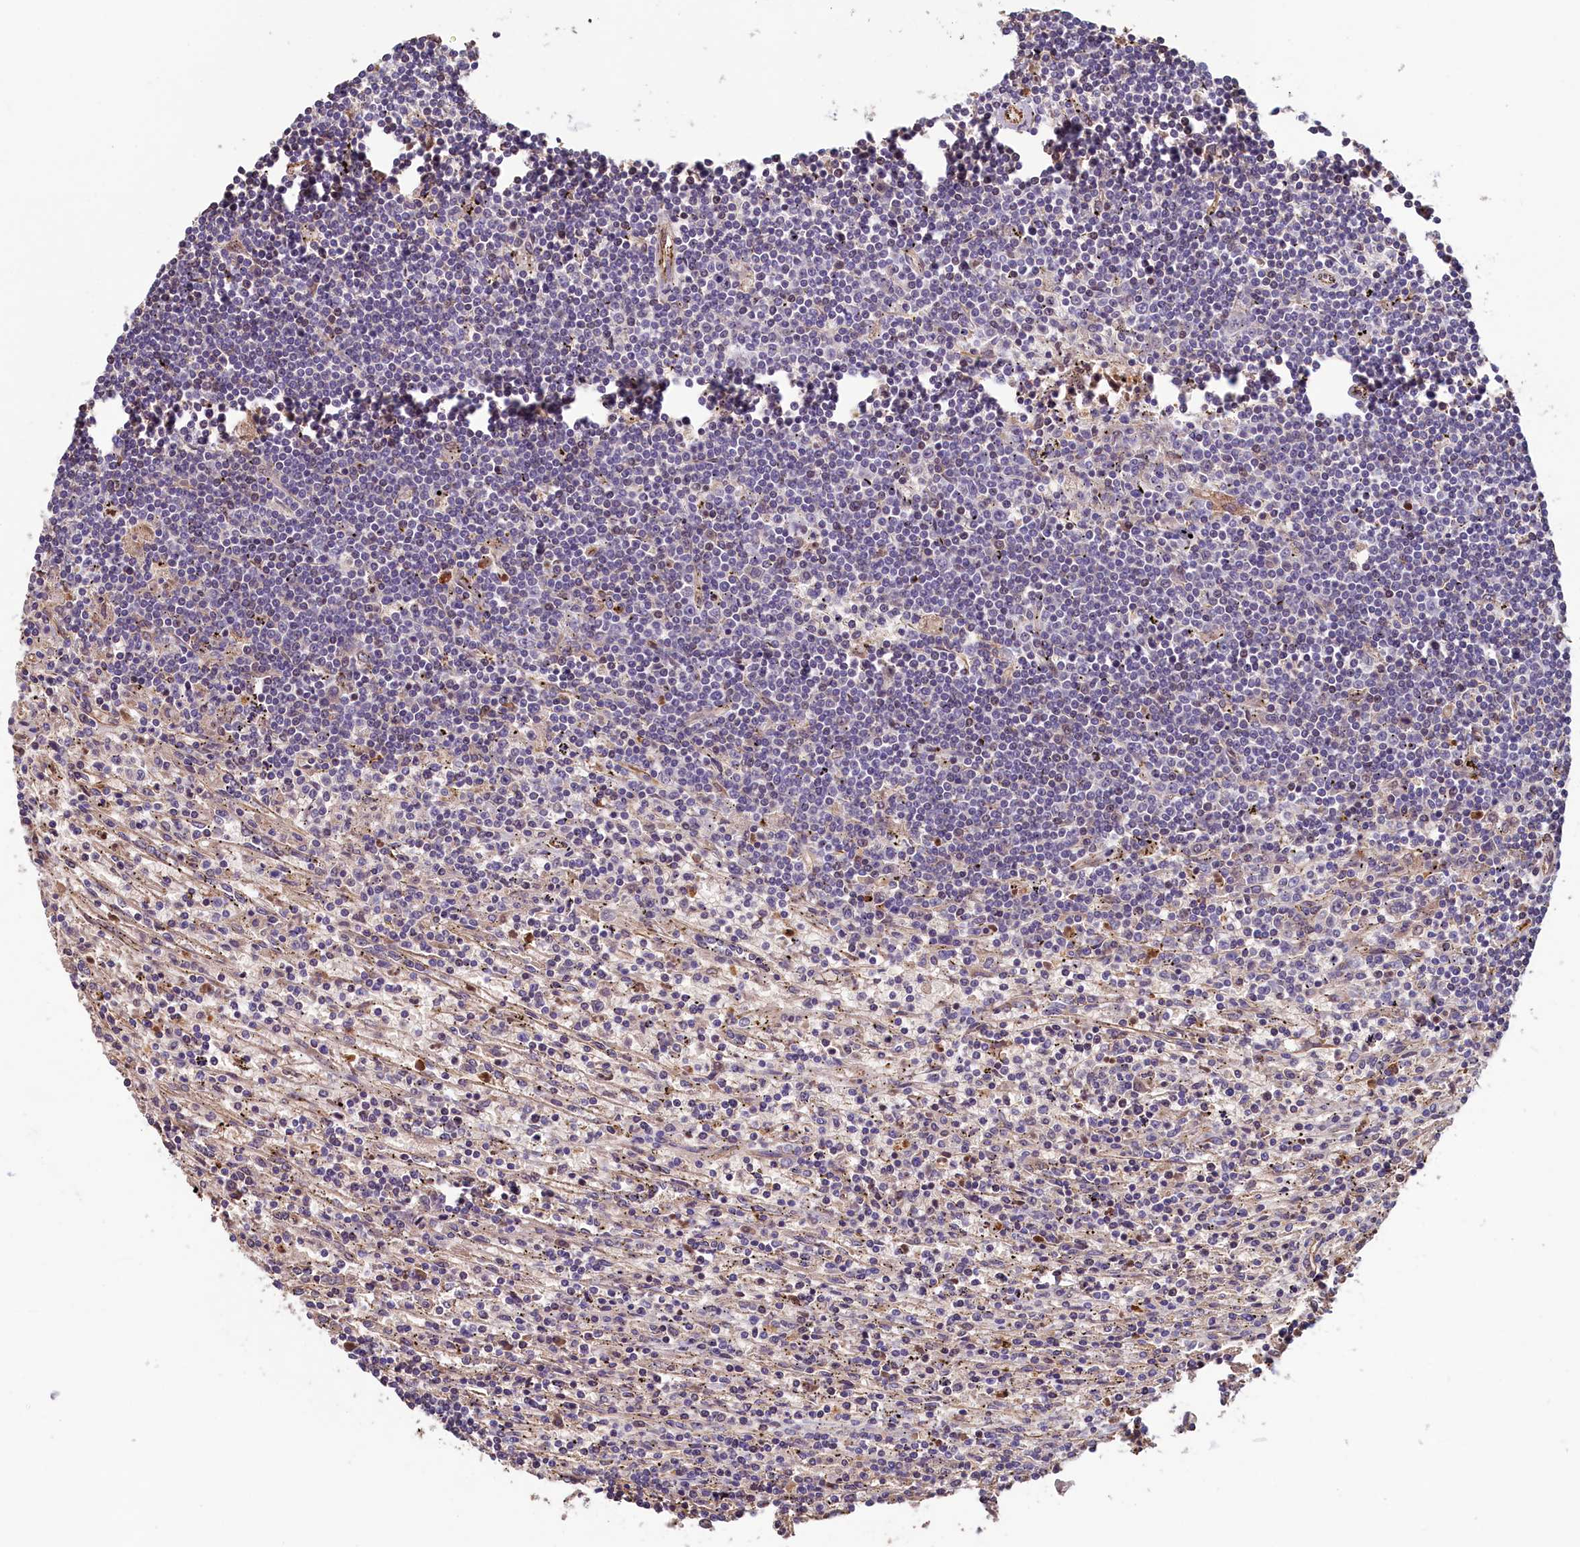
{"staining": {"intensity": "negative", "quantity": "none", "location": "none"}, "tissue": "lymphoma", "cell_type": "Tumor cells", "image_type": "cancer", "snomed": [{"axis": "morphology", "description": "Malignant lymphoma, non-Hodgkin's type, Low grade"}, {"axis": "topography", "description": "Spleen"}], "caption": "Protein analysis of lymphoma exhibits no significant expression in tumor cells. (Immunohistochemistry, brightfield microscopy, high magnification).", "gene": "ACSBG1", "patient": {"sex": "male", "age": 76}}